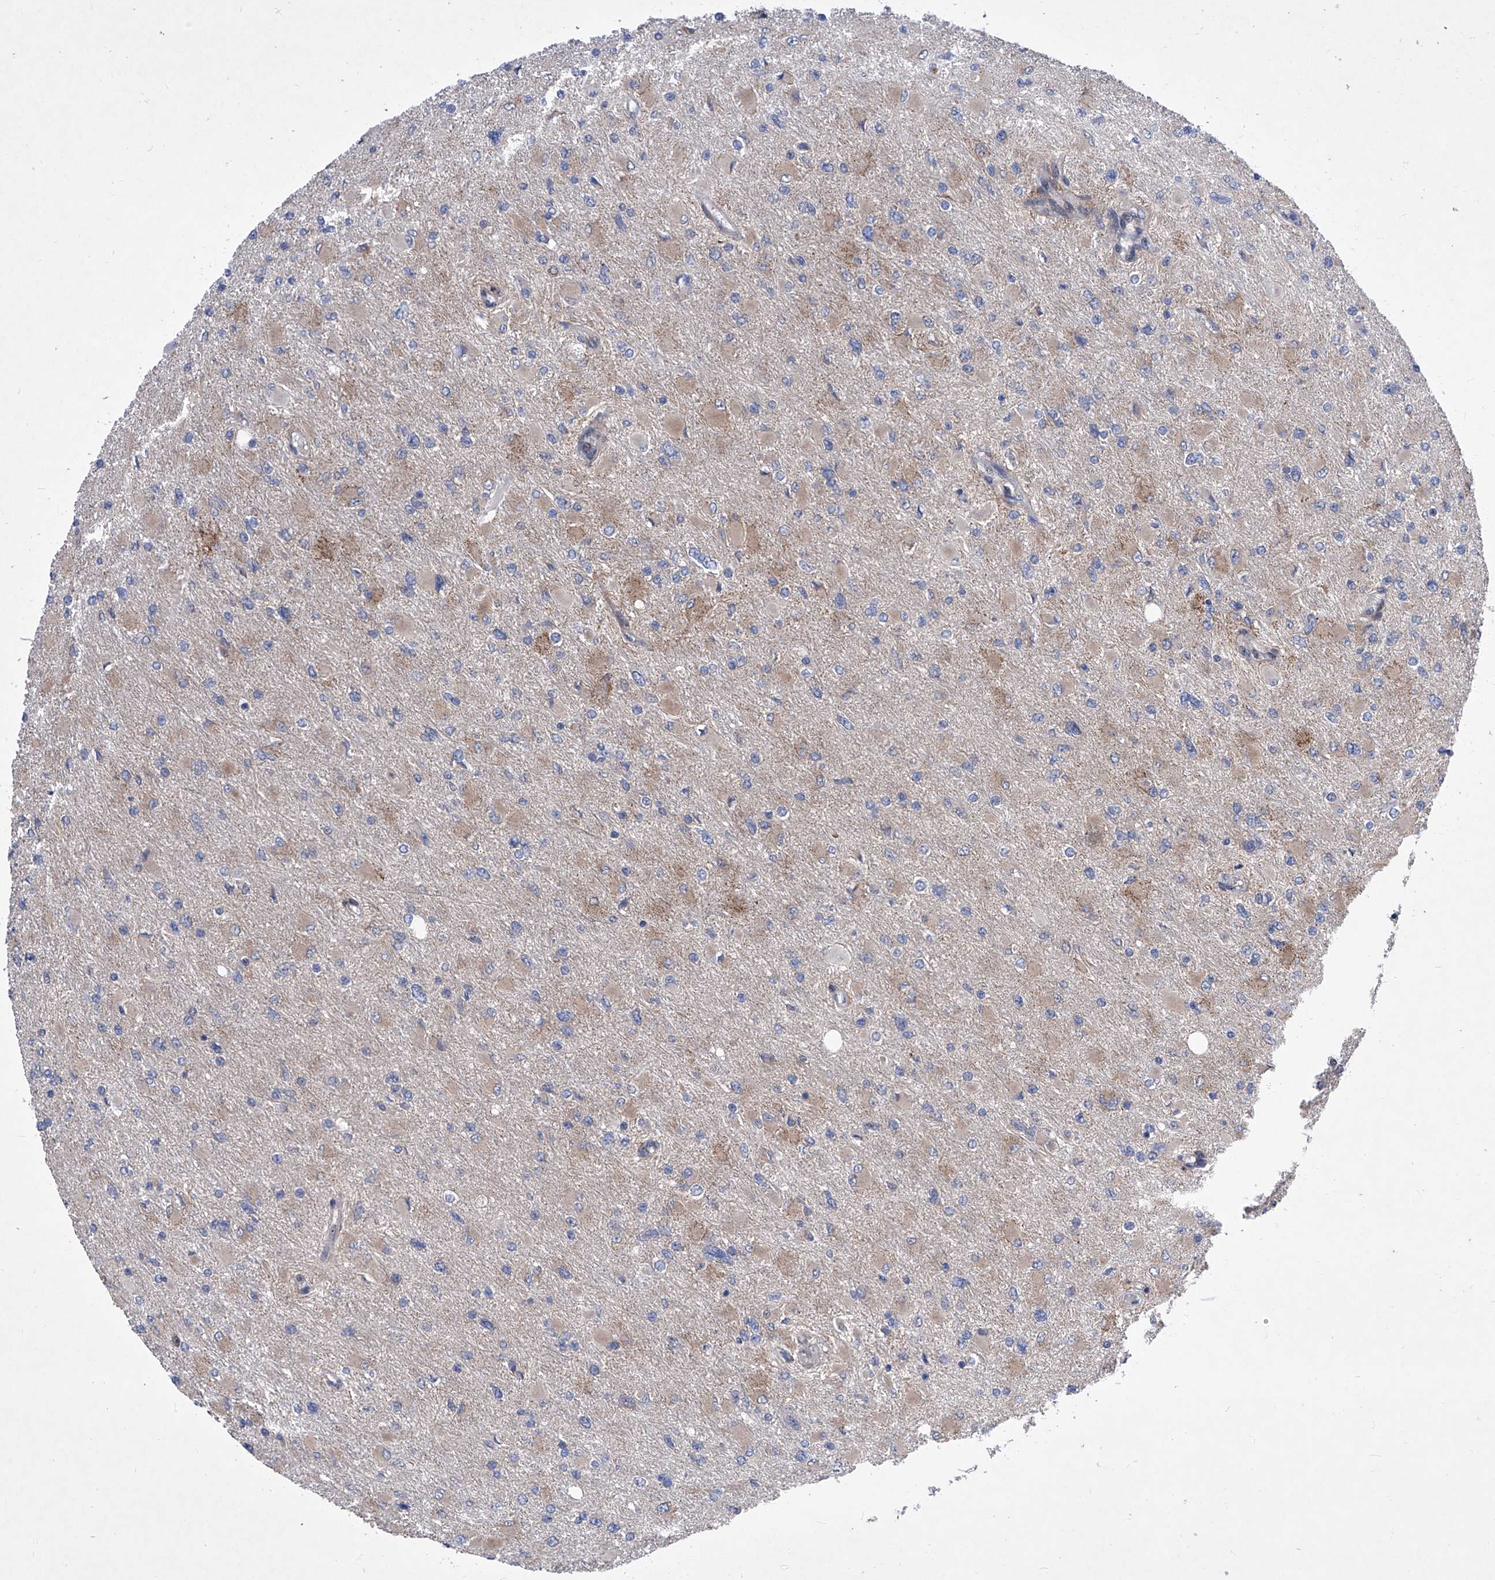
{"staining": {"intensity": "weak", "quantity": "25%-75%", "location": "cytoplasmic/membranous"}, "tissue": "glioma", "cell_type": "Tumor cells", "image_type": "cancer", "snomed": [{"axis": "morphology", "description": "Glioma, malignant, High grade"}, {"axis": "topography", "description": "Cerebral cortex"}], "caption": "This is an image of immunohistochemistry (IHC) staining of glioma, which shows weak positivity in the cytoplasmic/membranous of tumor cells.", "gene": "KTI12", "patient": {"sex": "female", "age": 36}}